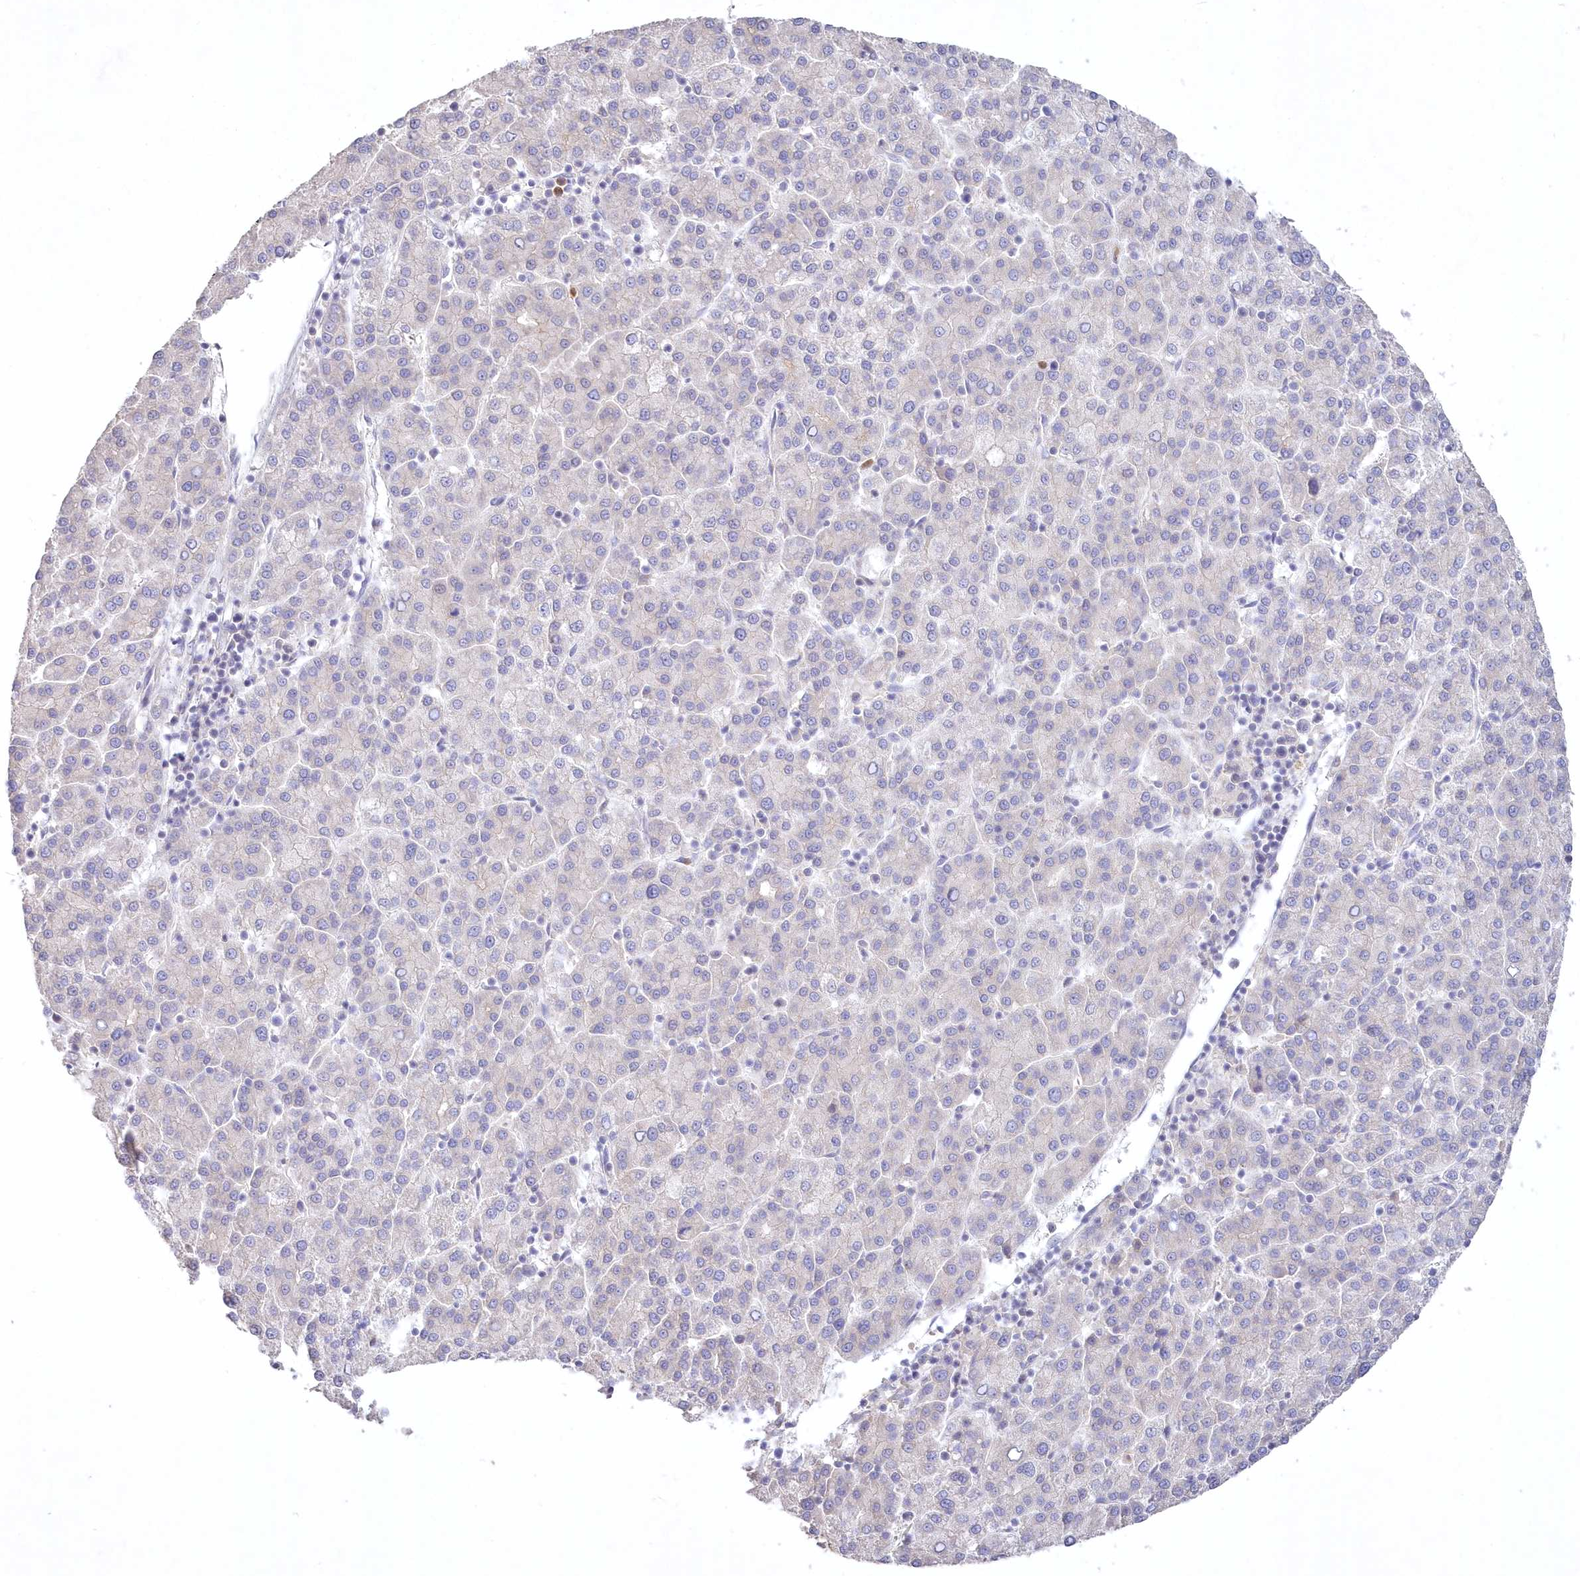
{"staining": {"intensity": "negative", "quantity": "none", "location": "none"}, "tissue": "liver cancer", "cell_type": "Tumor cells", "image_type": "cancer", "snomed": [{"axis": "morphology", "description": "Carcinoma, Hepatocellular, NOS"}, {"axis": "topography", "description": "Liver"}], "caption": "Histopathology image shows no protein positivity in tumor cells of liver cancer (hepatocellular carcinoma) tissue.", "gene": "WBP1L", "patient": {"sex": "female", "age": 58}}